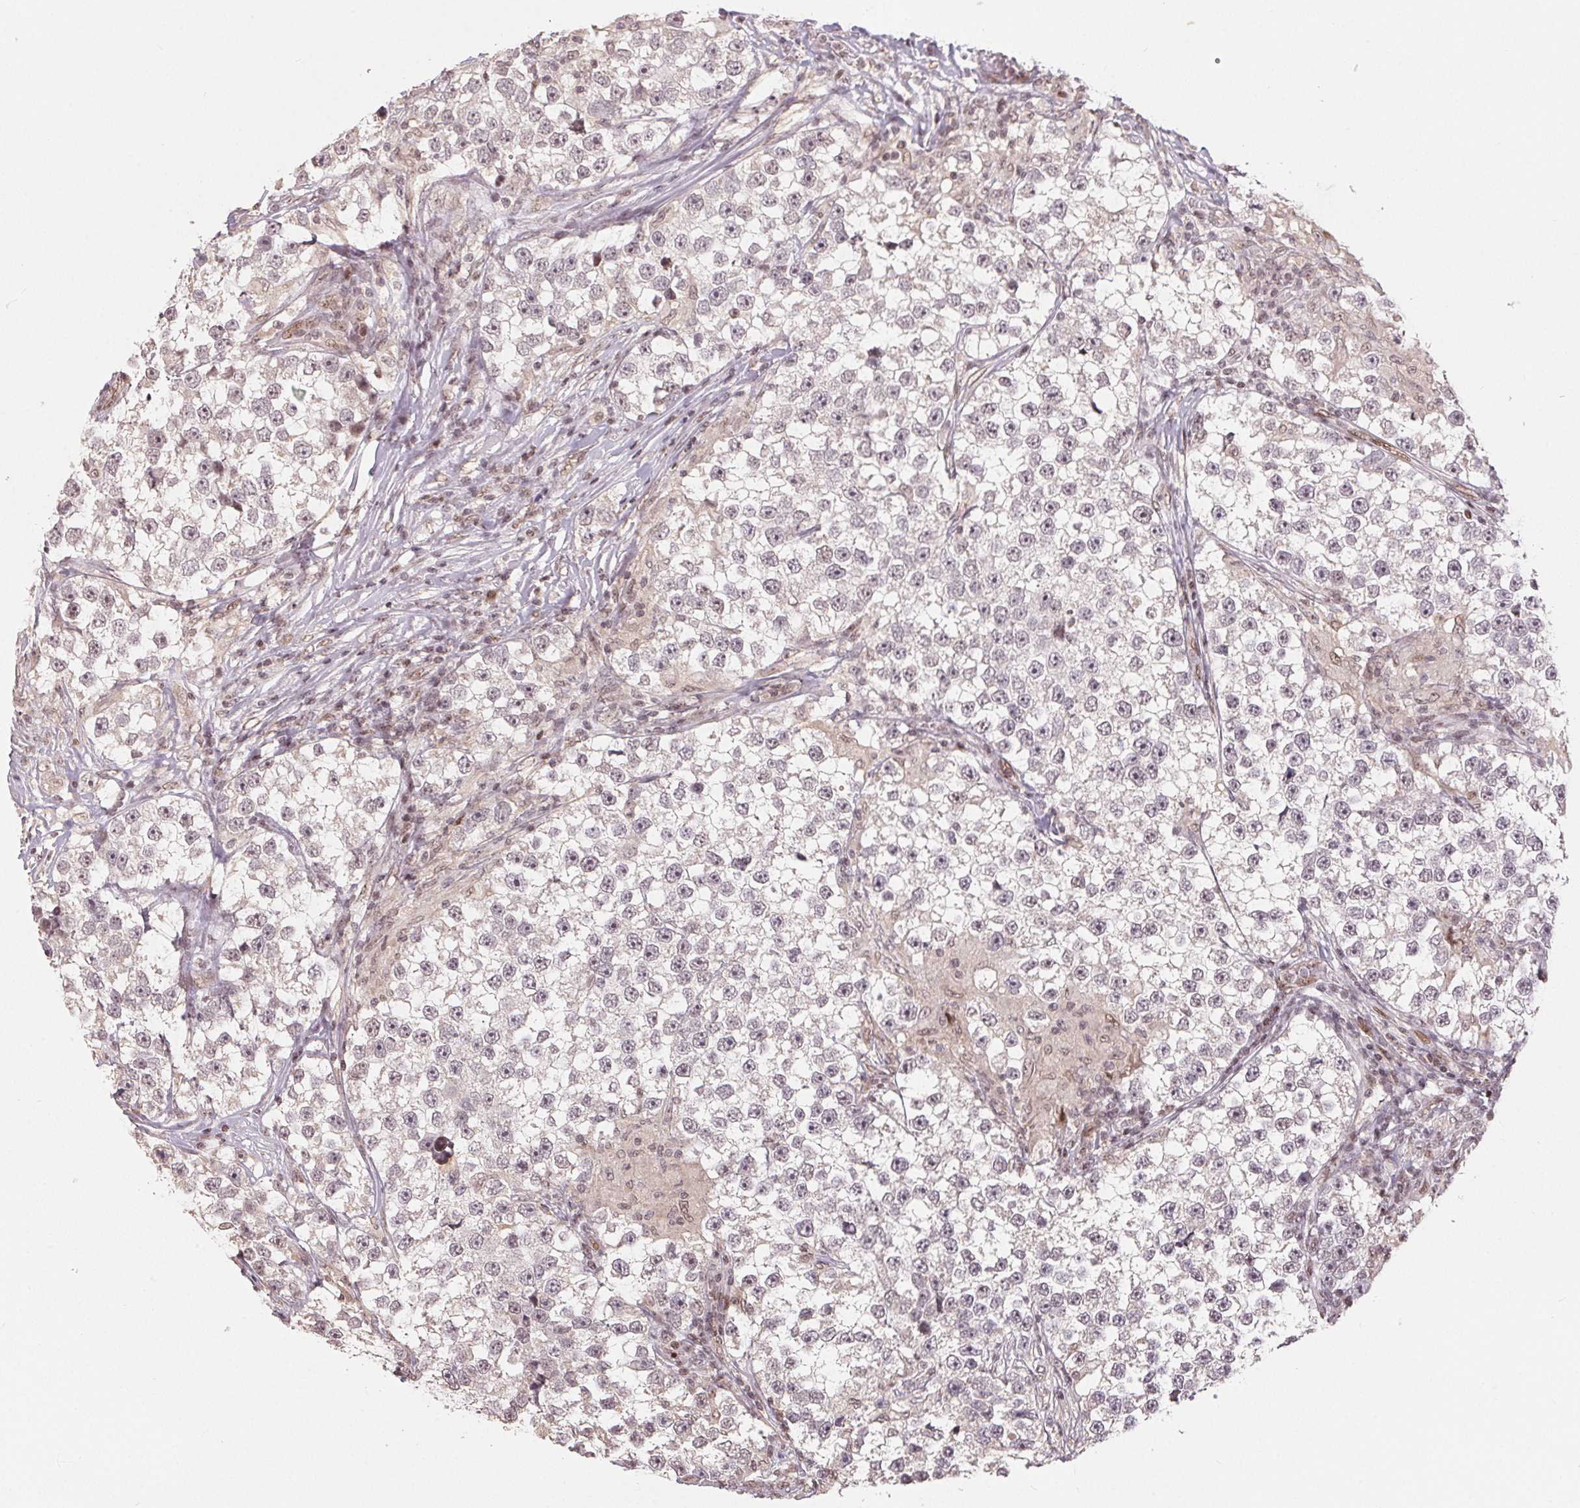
{"staining": {"intensity": "negative", "quantity": "none", "location": "none"}, "tissue": "testis cancer", "cell_type": "Tumor cells", "image_type": "cancer", "snomed": [{"axis": "morphology", "description": "Seminoma, NOS"}, {"axis": "topography", "description": "Testis"}], "caption": "DAB (3,3'-diaminobenzidine) immunohistochemical staining of testis cancer reveals no significant expression in tumor cells. The staining was performed using DAB to visualize the protein expression in brown, while the nuclei were stained in blue with hematoxylin (Magnification: 20x).", "gene": "MAPKAPK2", "patient": {"sex": "male", "age": 46}}